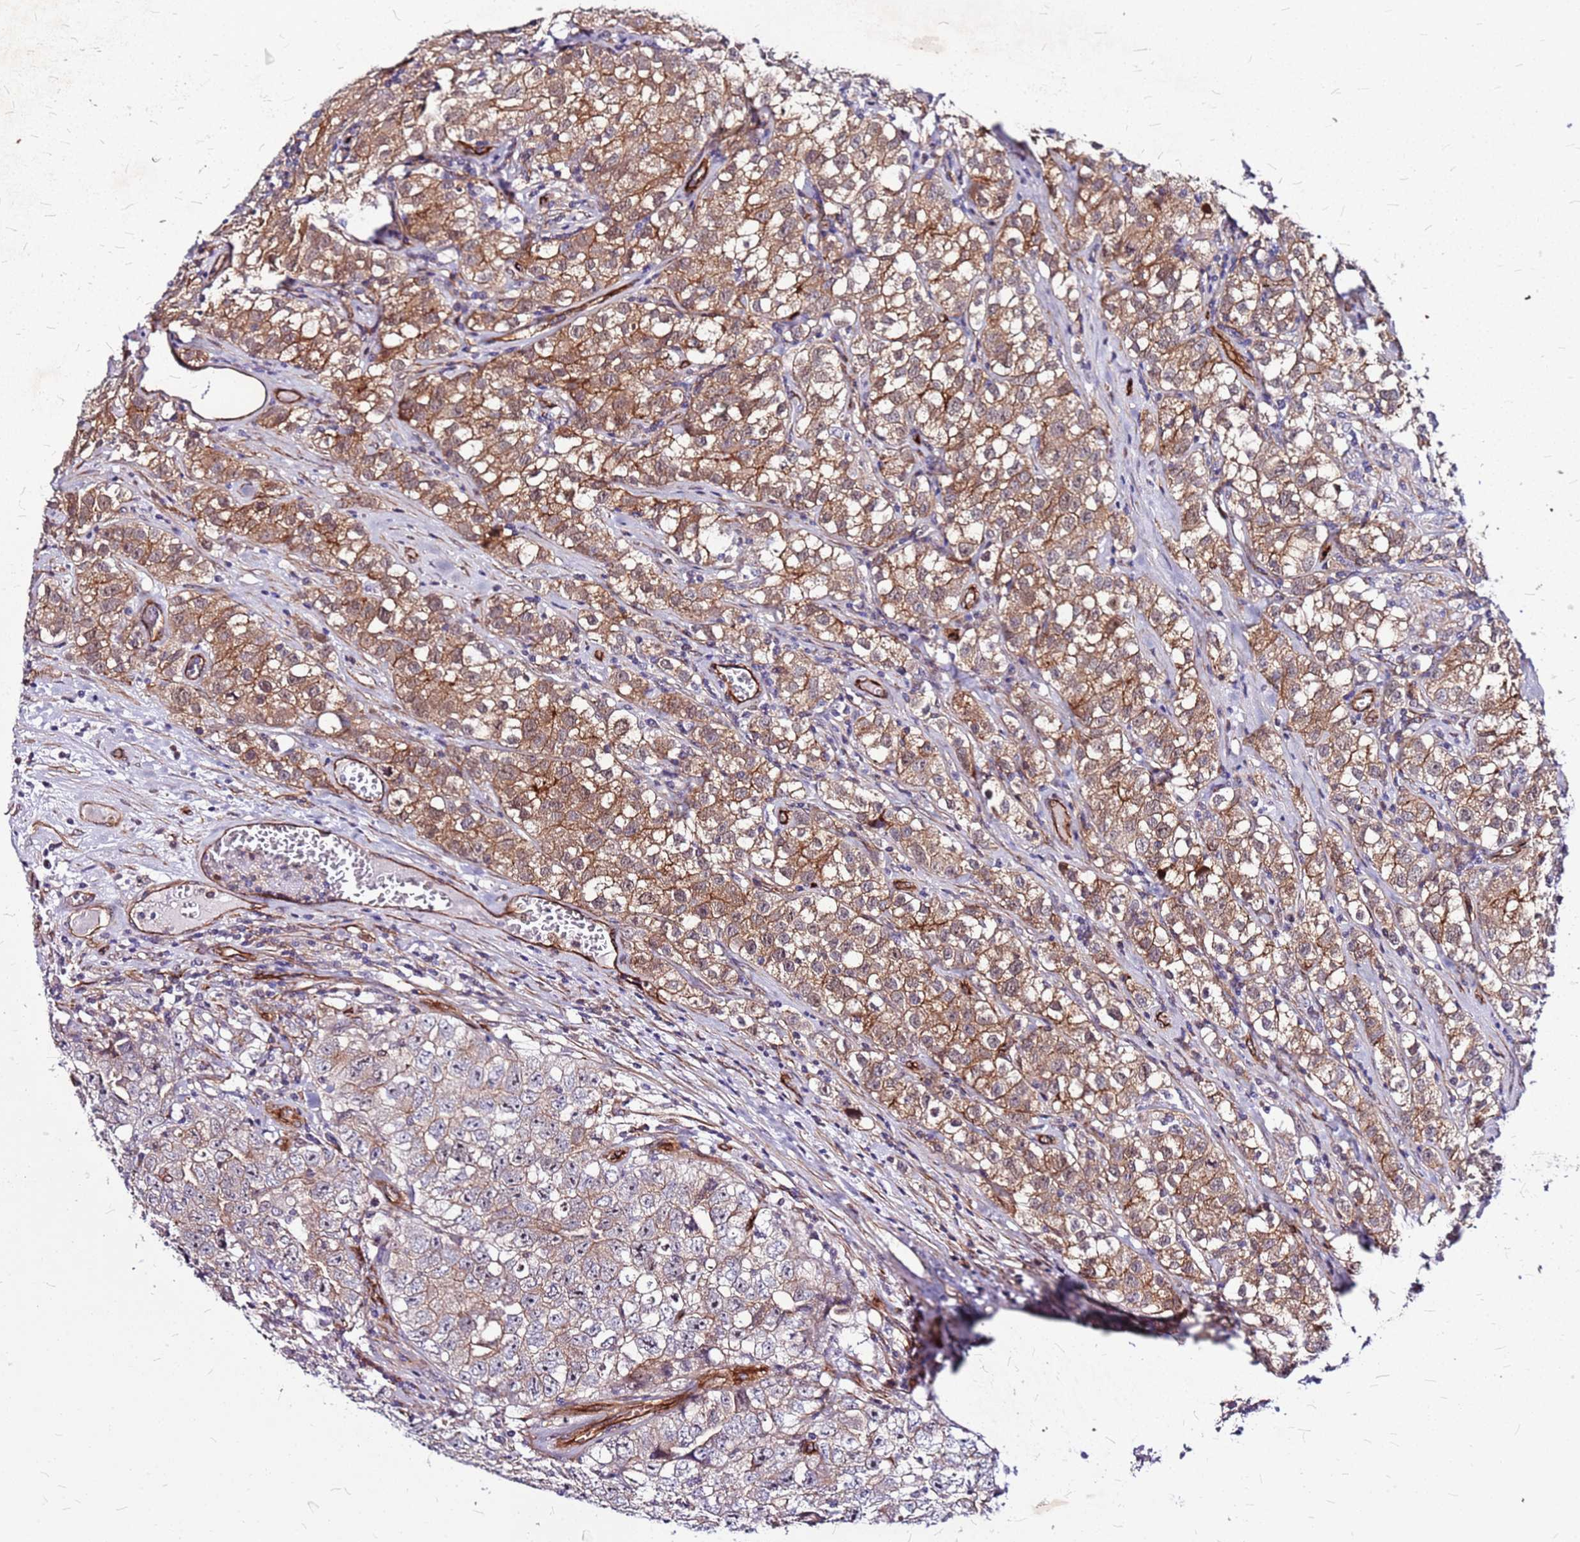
{"staining": {"intensity": "moderate", "quantity": ">75%", "location": "cytoplasmic/membranous"}, "tissue": "testis cancer", "cell_type": "Tumor cells", "image_type": "cancer", "snomed": [{"axis": "morphology", "description": "Seminoma, NOS"}, {"axis": "morphology", "description": "Carcinoma, Embryonal, NOS"}, {"axis": "topography", "description": "Testis"}], "caption": "DAB (3,3'-diaminobenzidine) immunohistochemical staining of testis embryonal carcinoma shows moderate cytoplasmic/membranous protein staining in approximately >75% of tumor cells. (DAB IHC with brightfield microscopy, high magnification).", "gene": "TOPAZ1", "patient": {"sex": "male", "age": 43}}